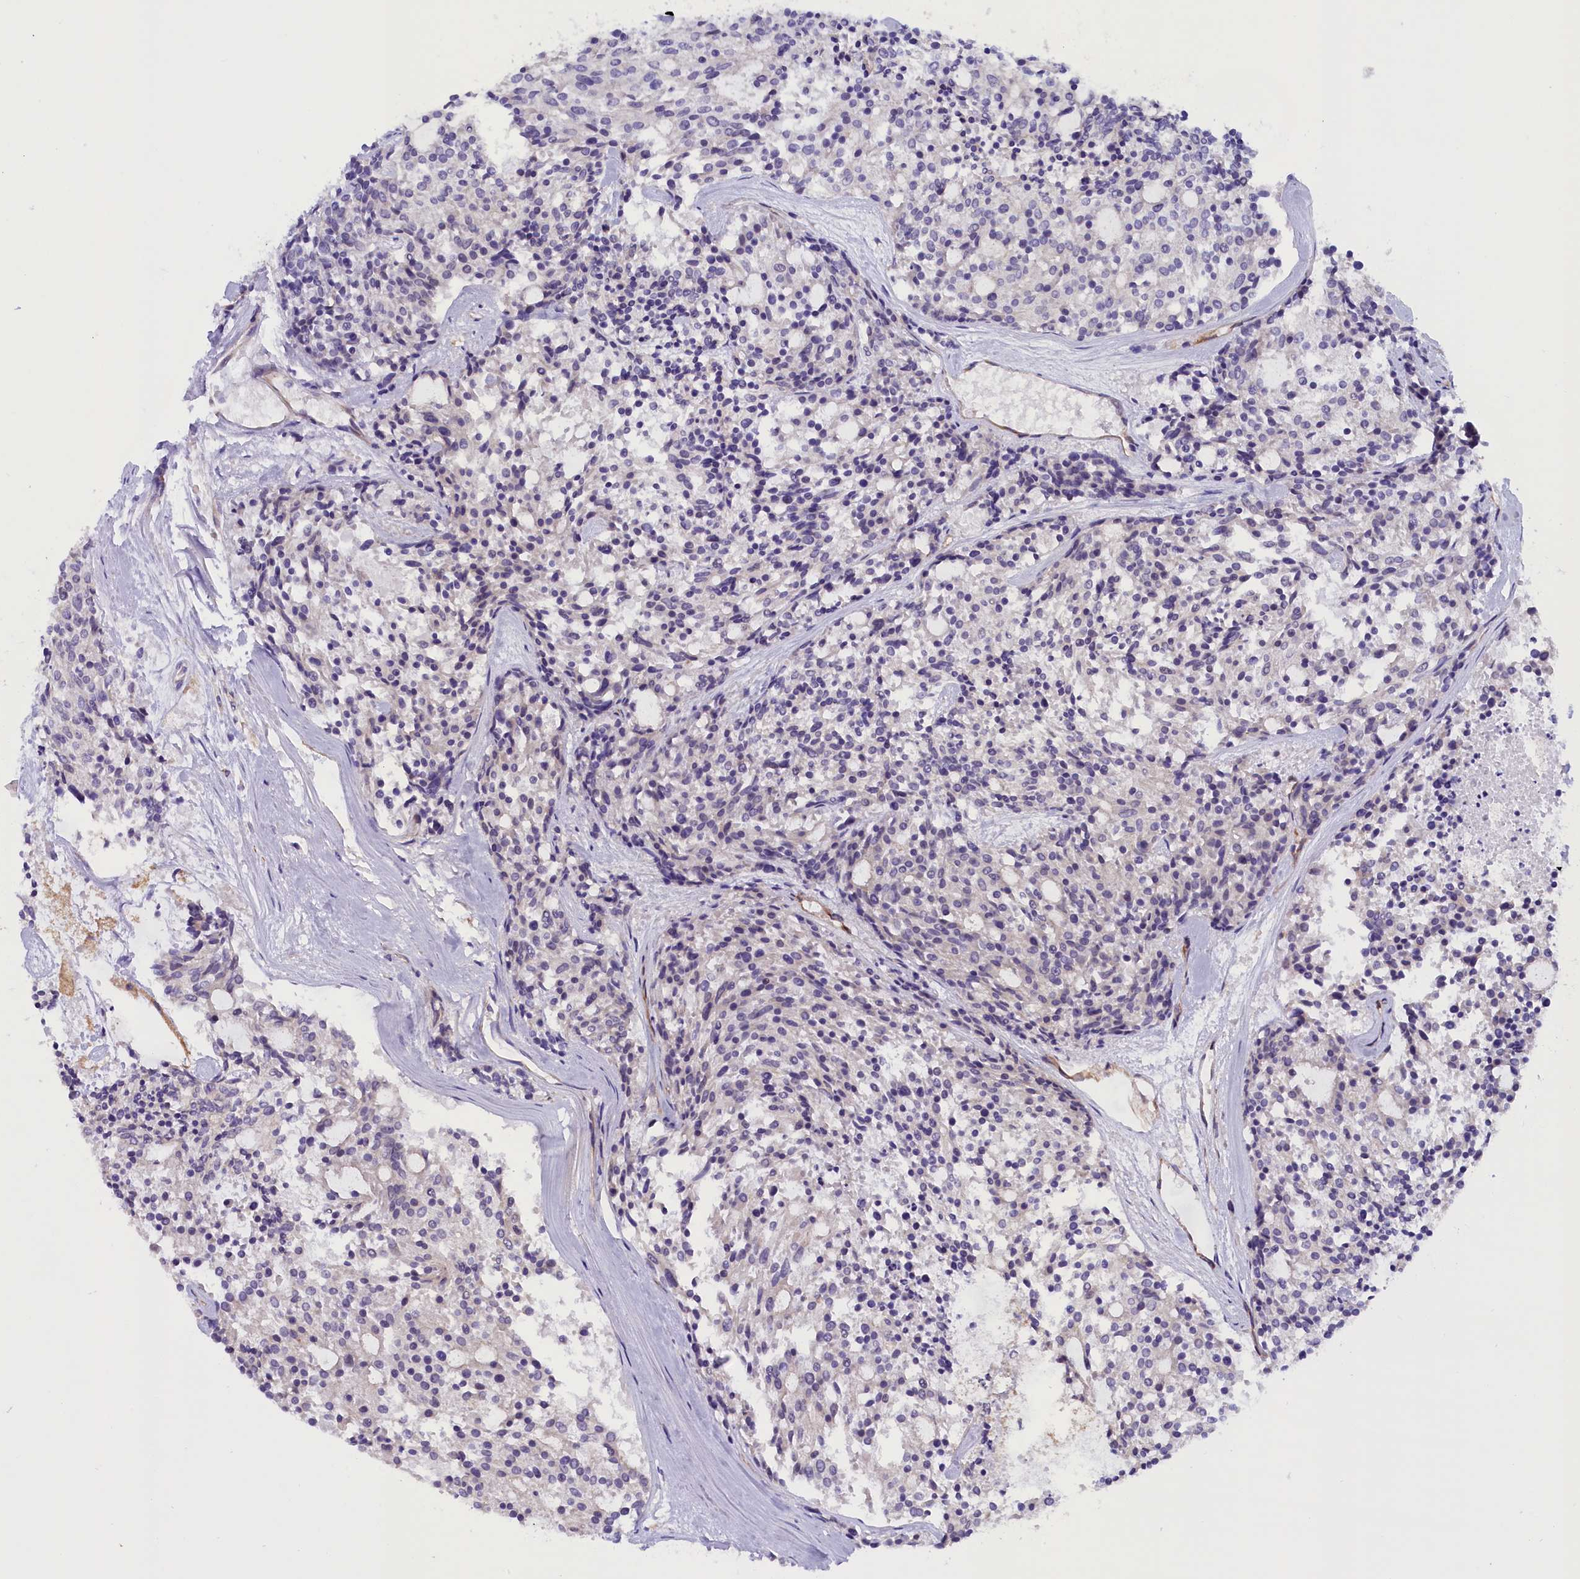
{"staining": {"intensity": "negative", "quantity": "none", "location": "none"}, "tissue": "carcinoid", "cell_type": "Tumor cells", "image_type": "cancer", "snomed": [{"axis": "morphology", "description": "Carcinoid, malignant, NOS"}, {"axis": "topography", "description": "Pancreas"}], "caption": "Protein analysis of carcinoid exhibits no significant expression in tumor cells. (Brightfield microscopy of DAB immunohistochemistry (IHC) at high magnification).", "gene": "CCDC32", "patient": {"sex": "female", "age": 54}}